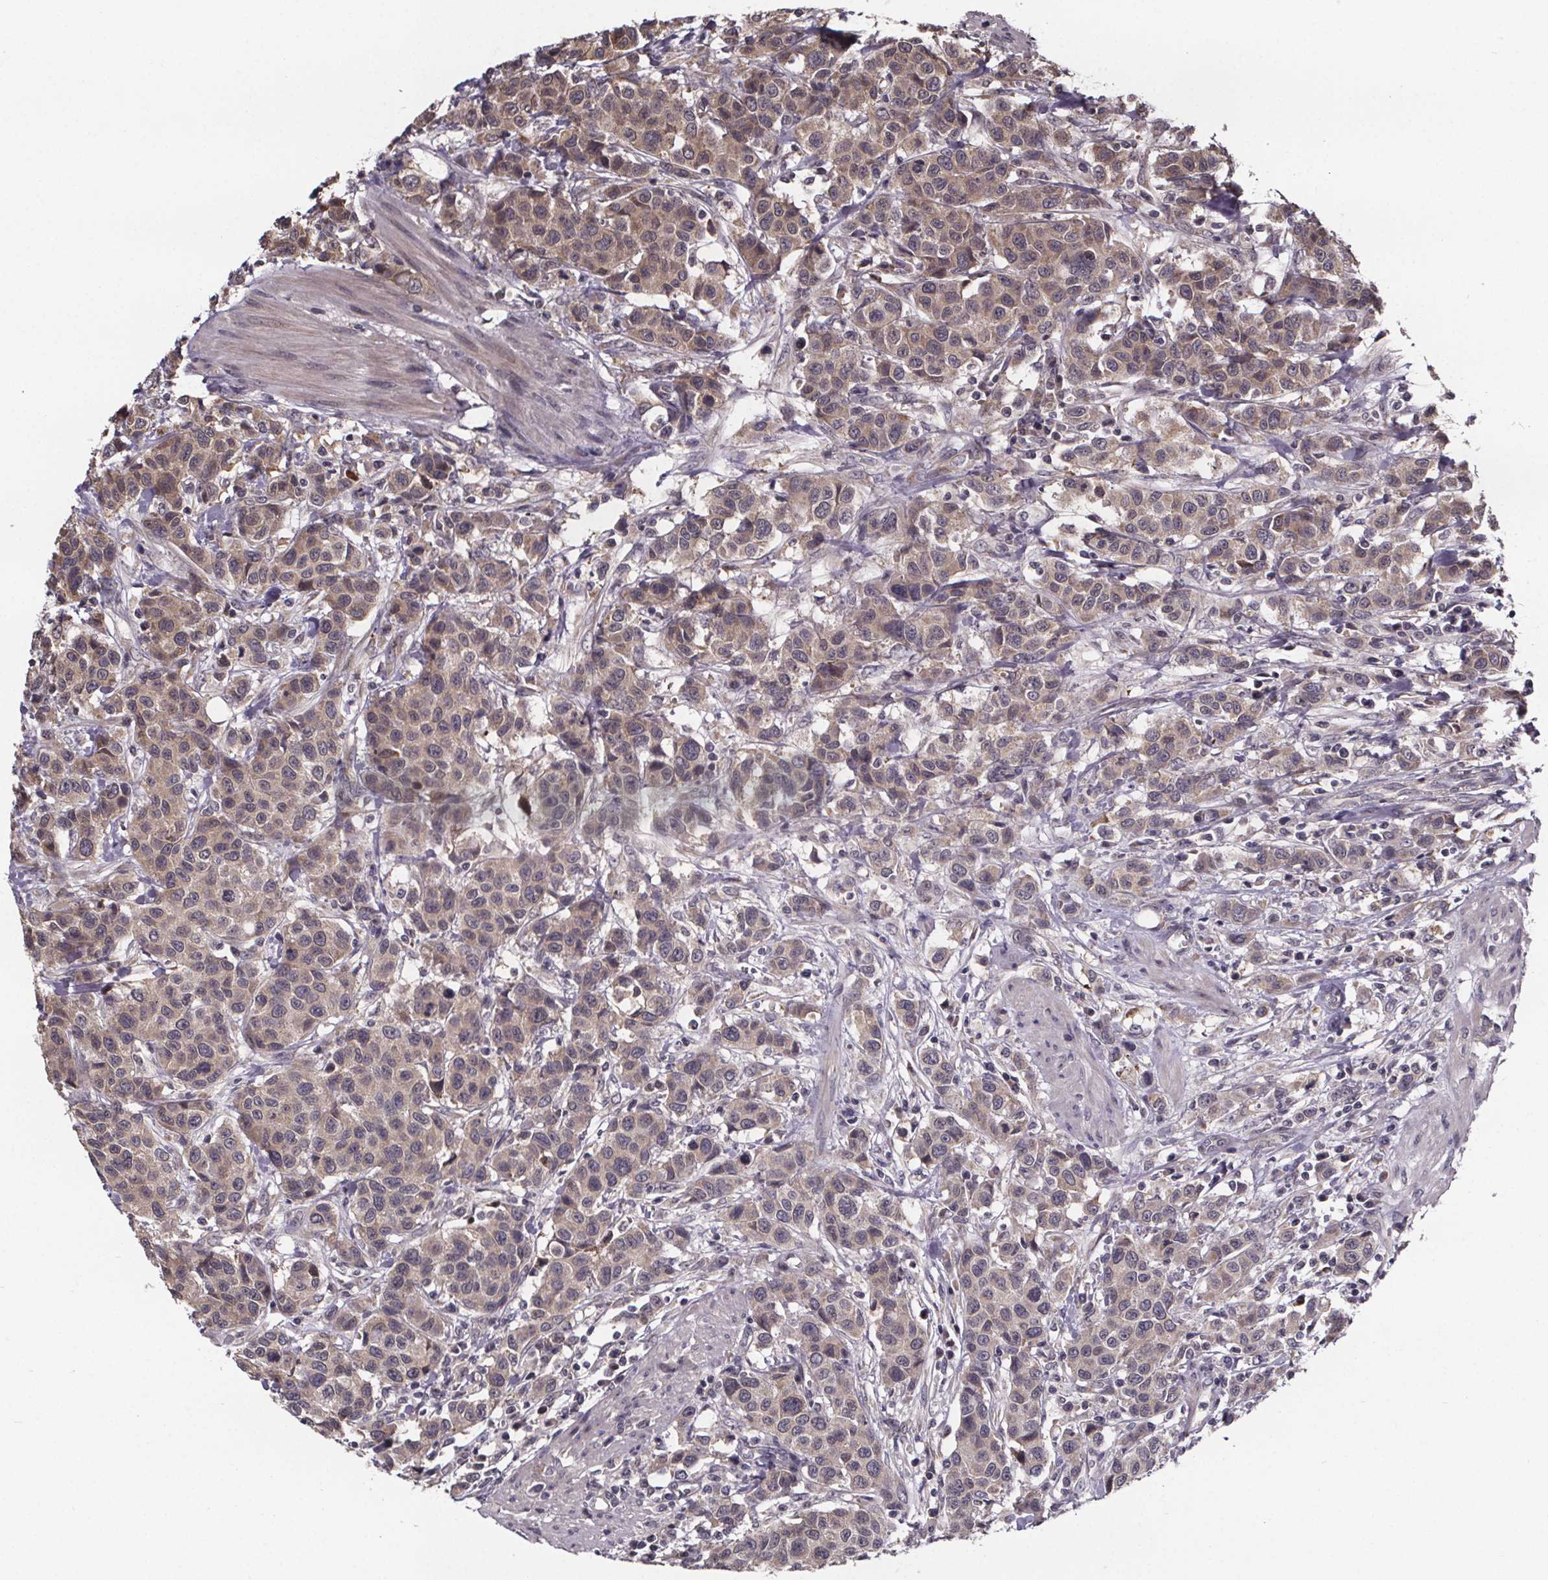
{"staining": {"intensity": "weak", "quantity": ">75%", "location": "cytoplasmic/membranous"}, "tissue": "urothelial cancer", "cell_type": "Tumor cells", "image_type": "cancer", "snomed": [{"axis": "morphology", "description": "Urothelial carcinoma, High grade"}, {"axis": "topography", "description": "Urinary bladder"}], "caption": "Immunohistochemical staining of urothelial carcinoma (high-grade) displays low levels of weak cytoplasmic/membranous expression in approximately >75% of tumor cells. Ihc stains the protein of interest in brown and the nuclei are stained blue.", "gene": "SAT1", "patient": {"sex": "female", "age": 58}}